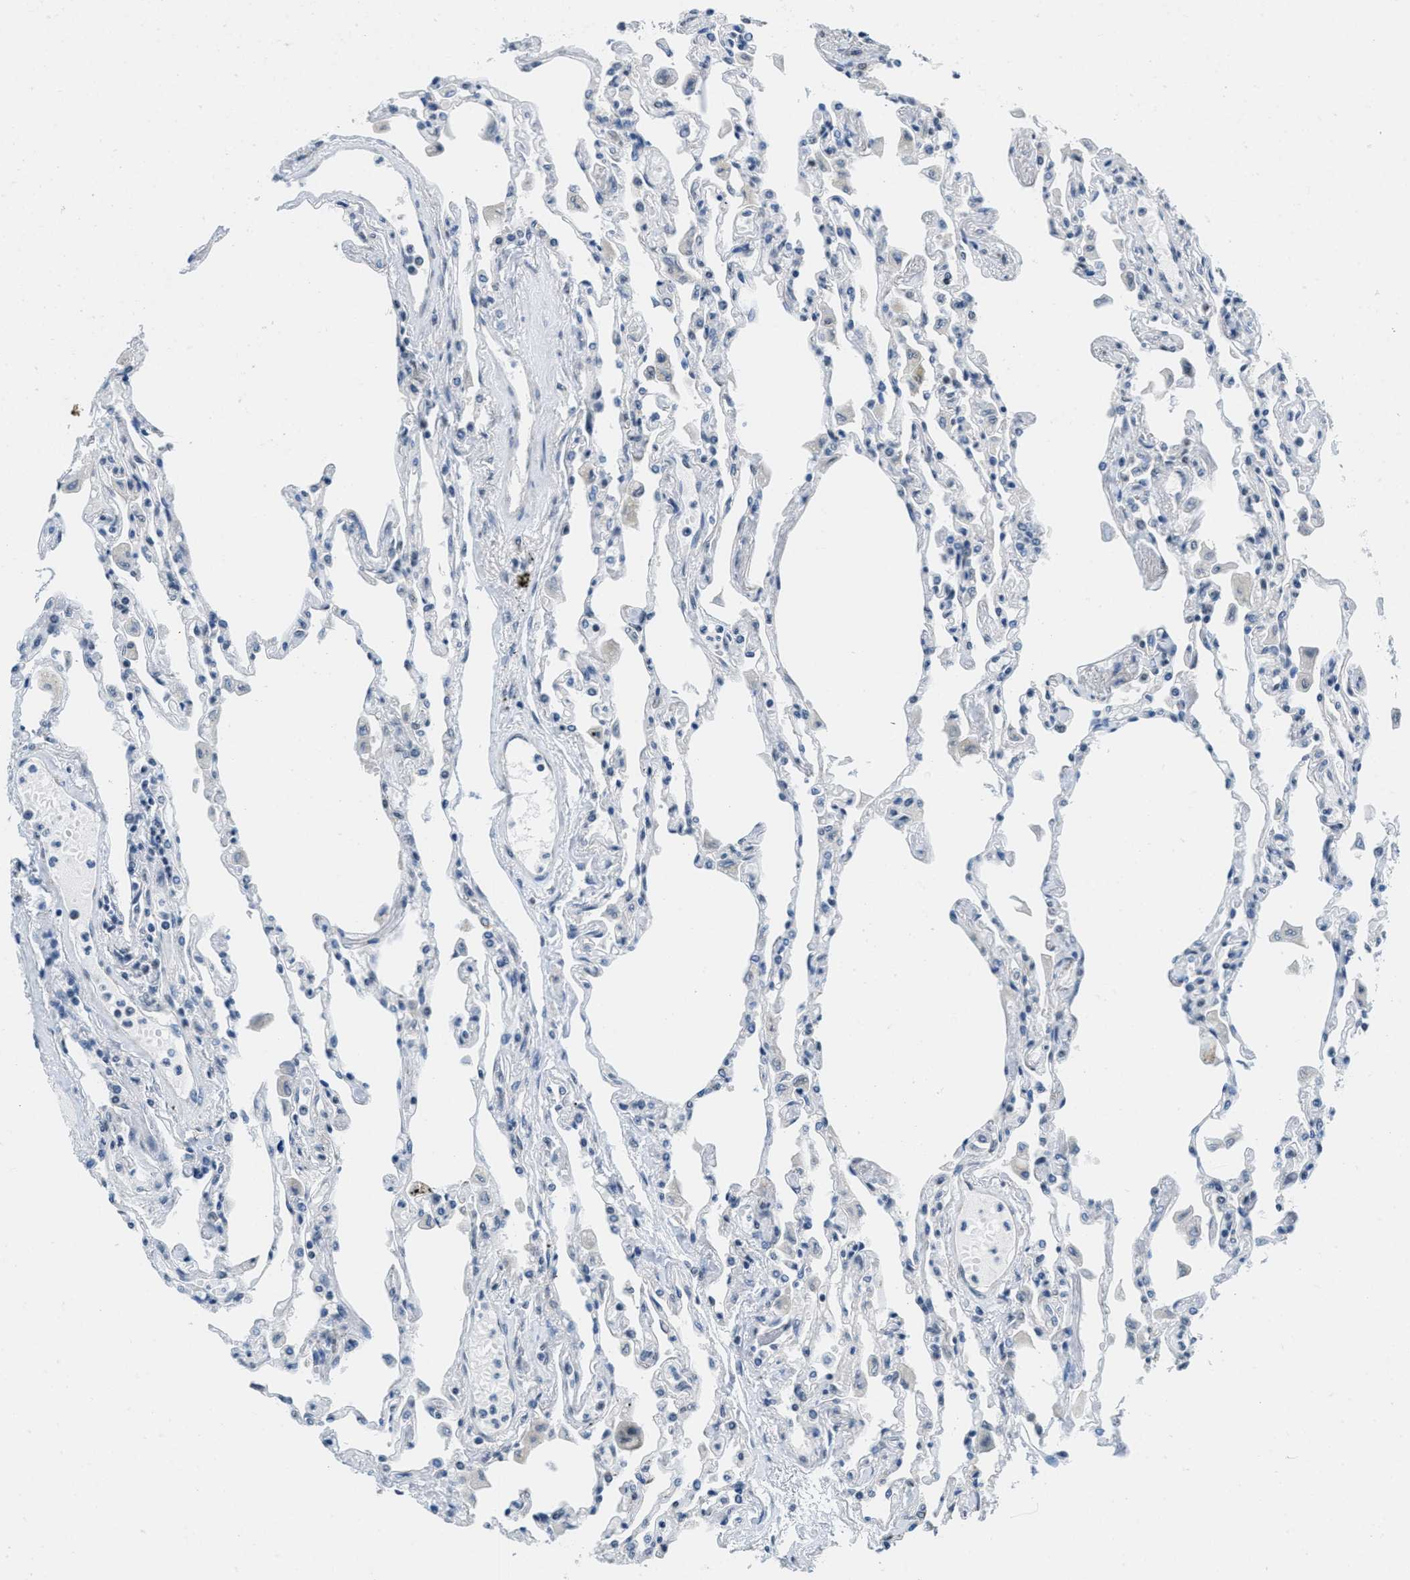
{"staining": {"intensity": "negative", "quantity": "none", "location": "none"}, "tissue": "lung", "cell_type": "Alveolar cells", "image_type": "normal", "snomed": [{"axis": "morphology", "description": "Normal tissue, NOS"}, {"axis": "topography", "description": "Bronchus"}, {"axis": "topography", "description": "Lung"}], "caption": "Immunohistochemistry (IHC) of benign lung shows no staining in alveolar cells.", "gene": "TOMM70", "patient": {"sex": "female", "age": 49}}